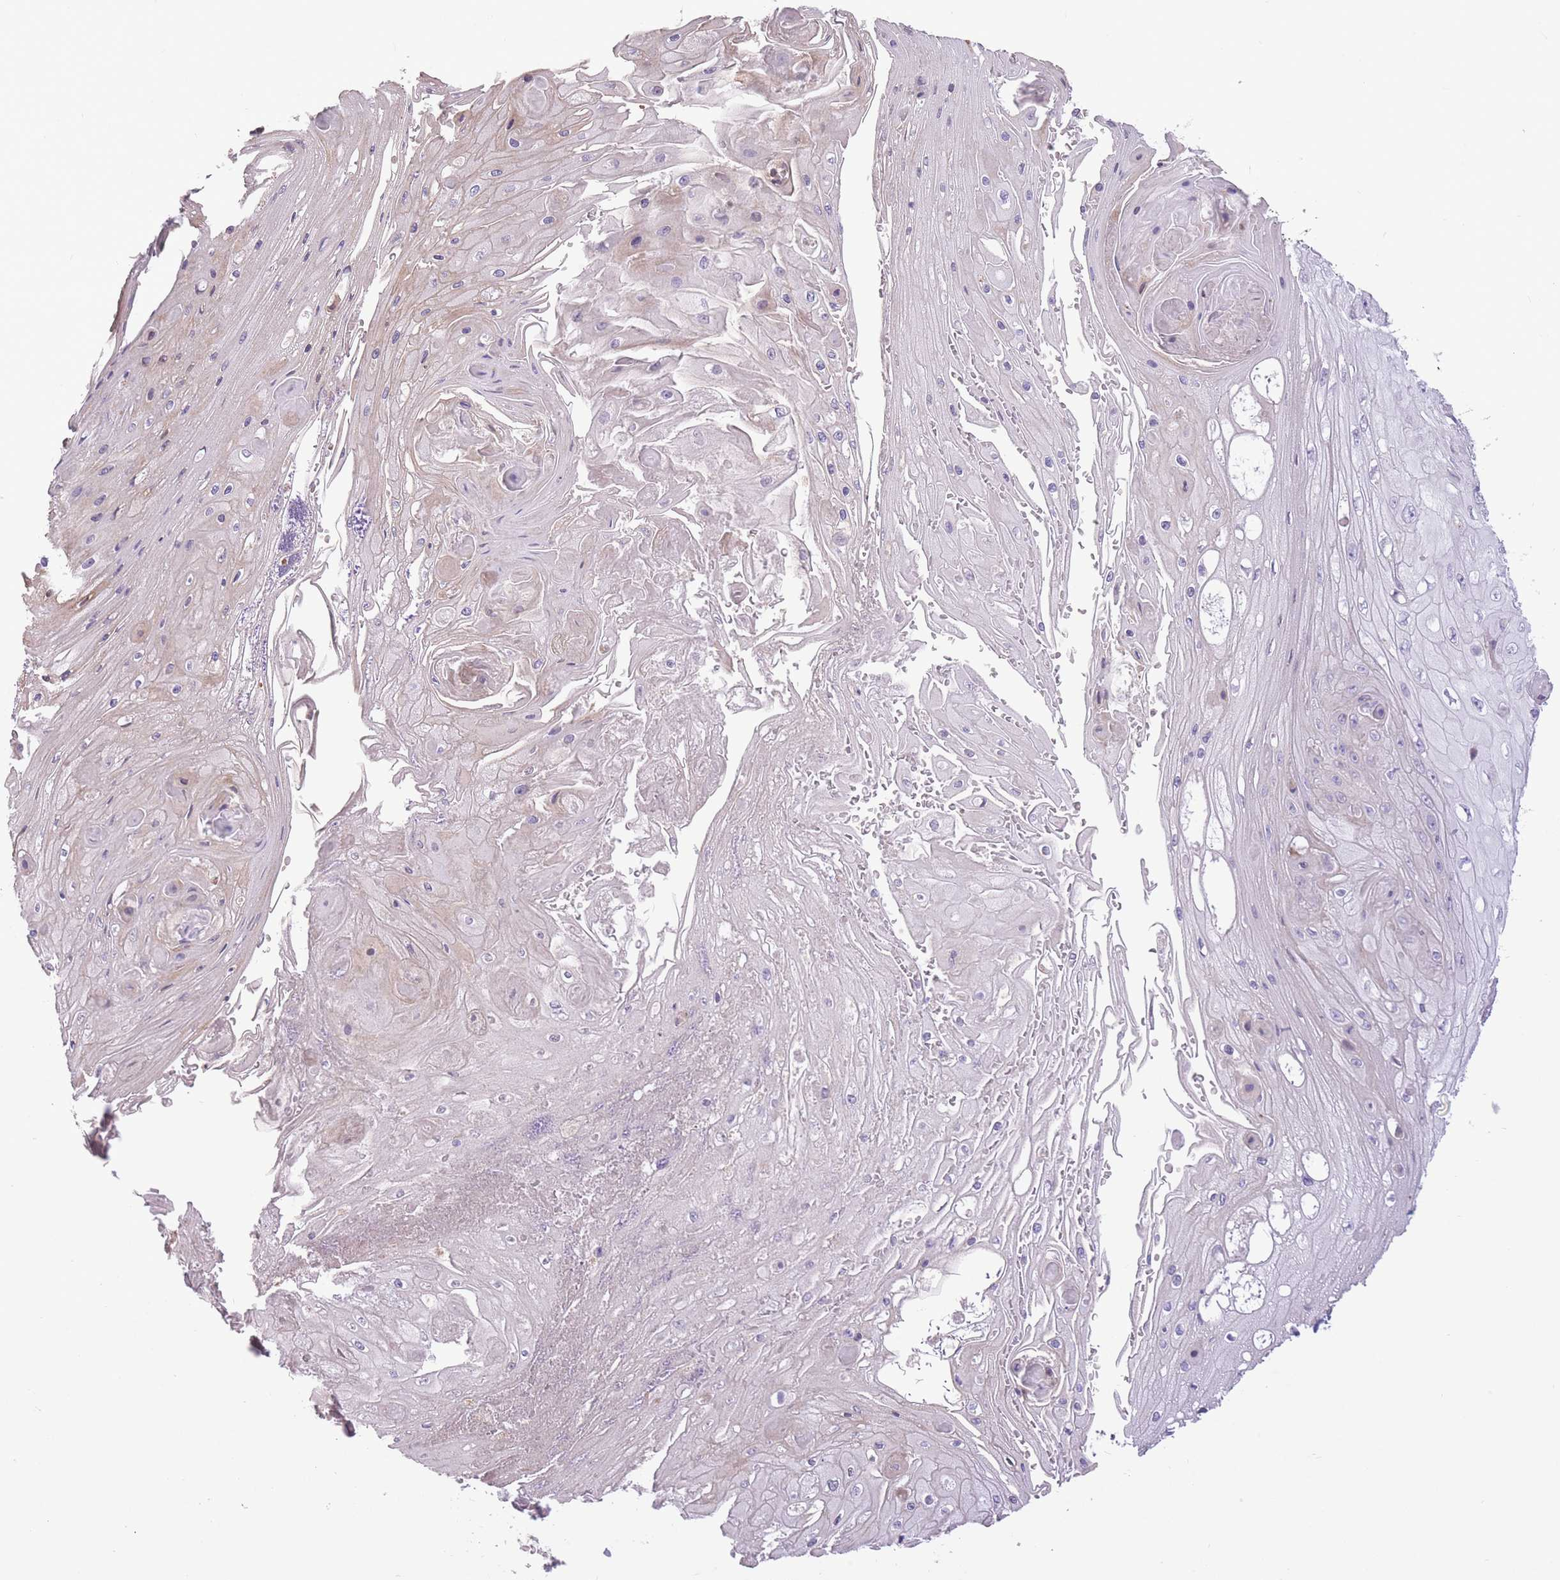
{"staining": {"intensity": "negative", "quantity": "none", "location": "none"}, "tissue": "skin cancer", "cell_type": "Tumor cells", "image_type": "cancer", "snomed": [{"axis": "morphology", "description": "Squamous cell carcinoma, NOS"}, {"axis": "topography", "description": "Skin"}], "caption": "Tumor cells are negative for protein expression in human skin cancer (squamous cell carcinoma).", "gene": "WDR70", "patient": {"sex": "male", "age": 70}}